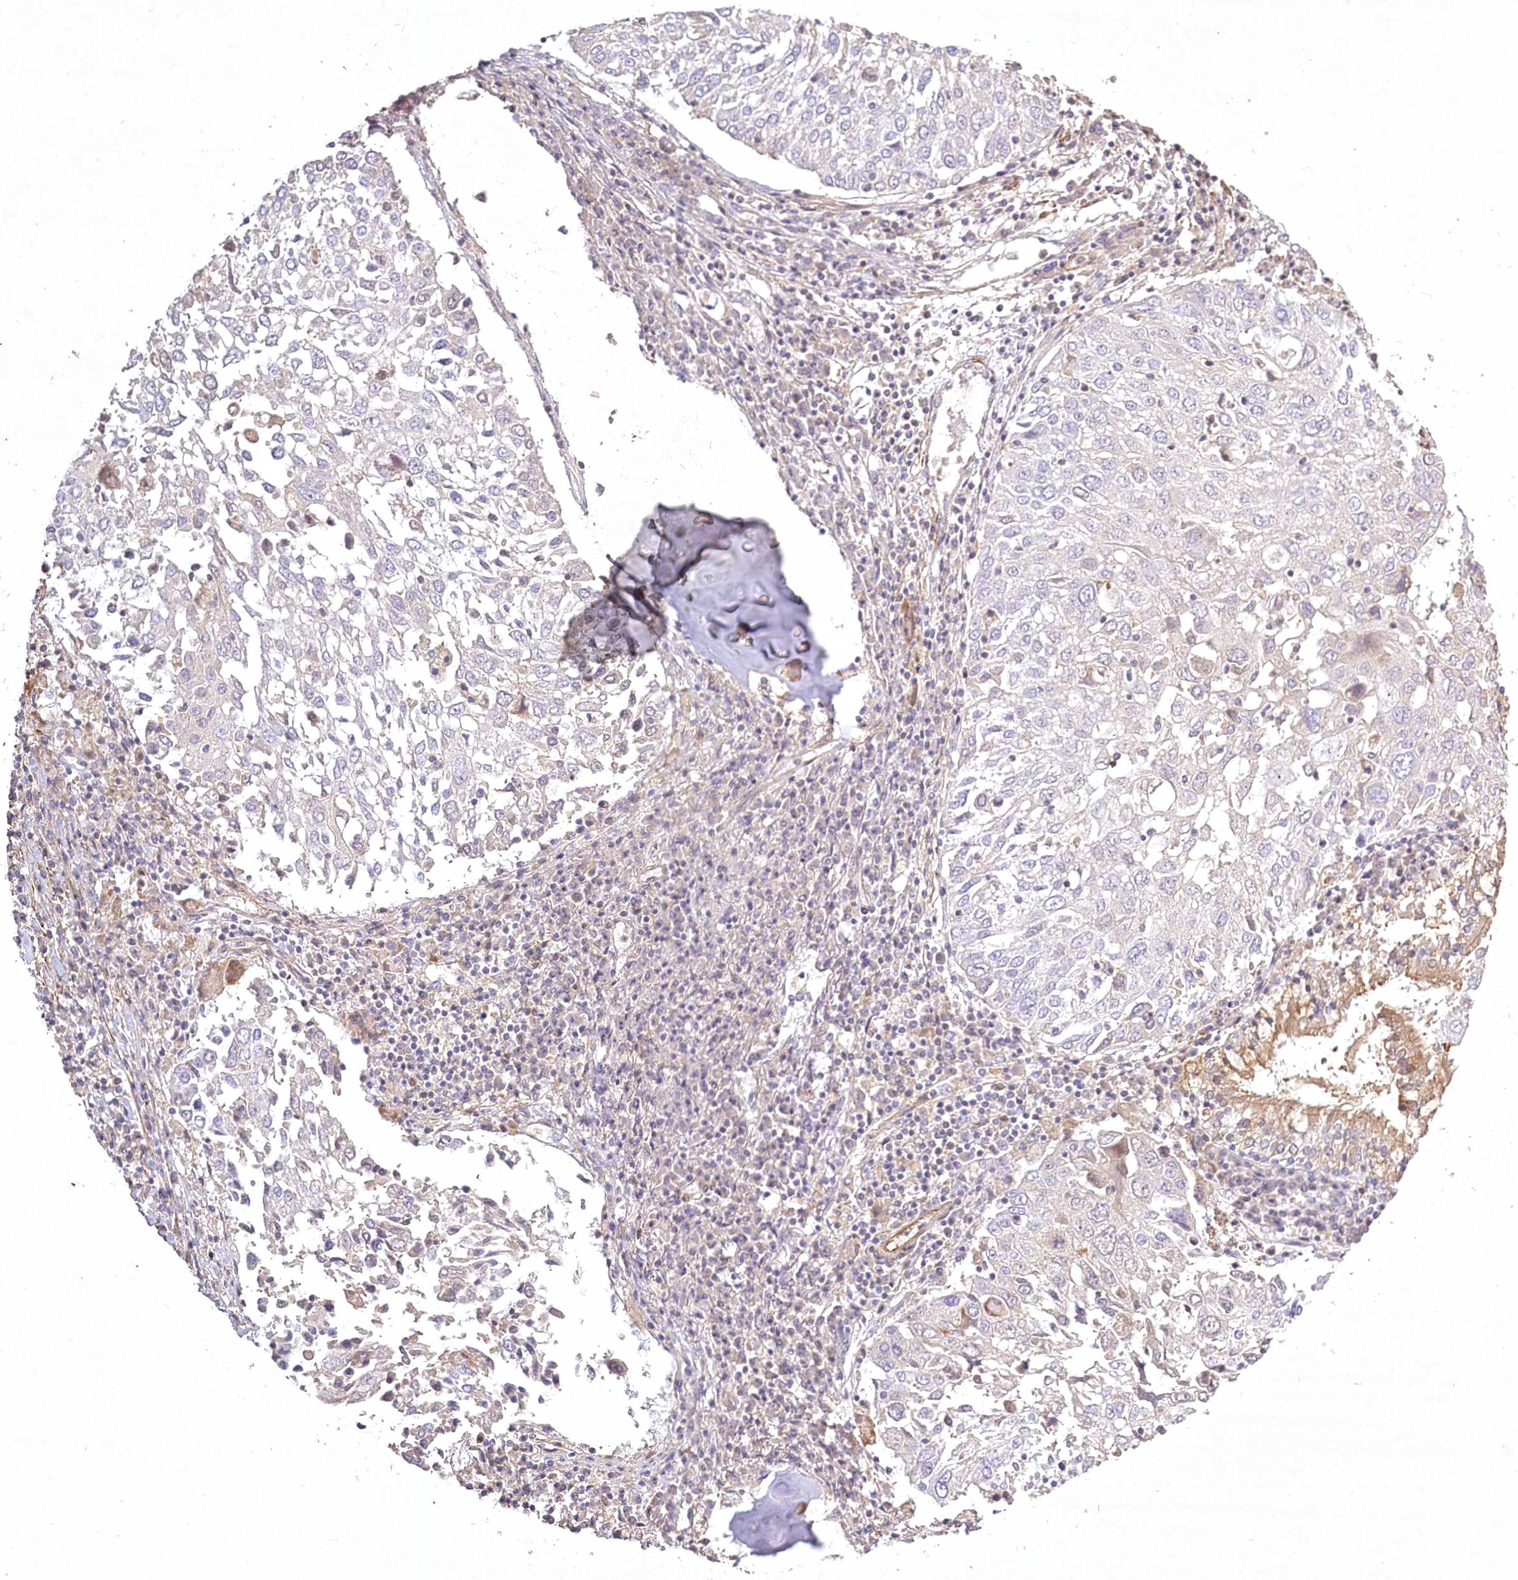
{"staining": {"intensity": "negative", "quantity": "none", "location": "none"}, "tissue": "lung cancer", "cell_type": "Tumor cells", "image_type": "cancer", "snomed": [{"axis": "morphology", "description": "Squamous cell carcinoma, NOS"}, {"axis": "topography", "description": "Lung"}], "caption": "IHC of lung cancer (squamous cell carcinoma) demonstrates no staining in tumor cells.", "gene": "INPP4B", "patient": {"sex": "male", "age": 65}}